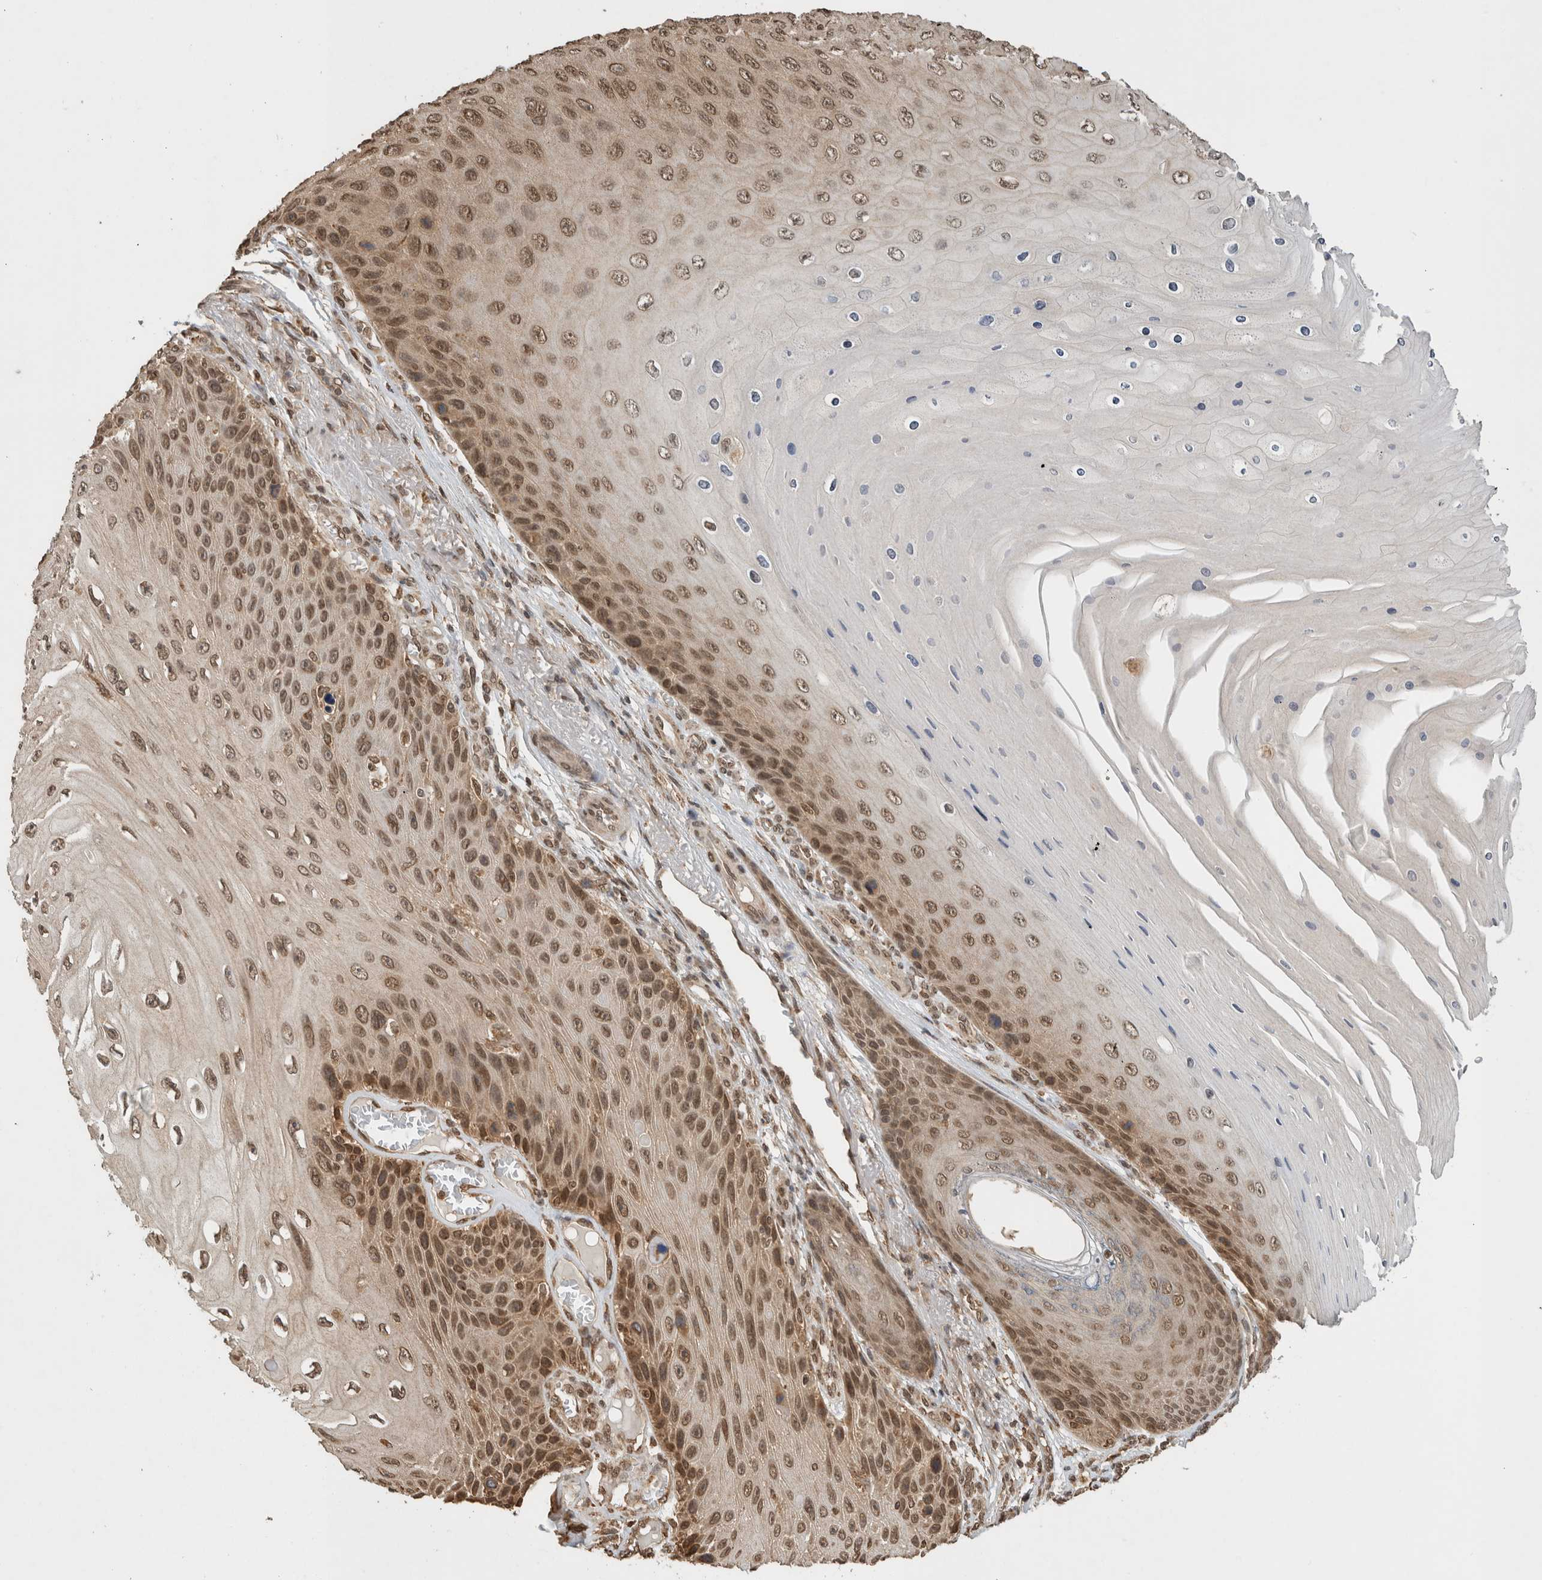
{"staining": {"intensity": "moderate", "quantity": ">75%", "location": "nuclear"}, "tissue": "skin cancer", "cell_type": "Tumor cells", "image_type": "cancer", "snomed": [{"axis": "morphology", "description": "Squamous cell carcinoma, NOS"}, {"axis": "topography", "description": "Skin"}], "caption": "Skin squamous cell carcinoma stained with IHC reveals moderate nuclear expression in approximately >75% of tumor cells.", "gene": "C1orf21", "patient": {"sex": "female", "age": 88}}